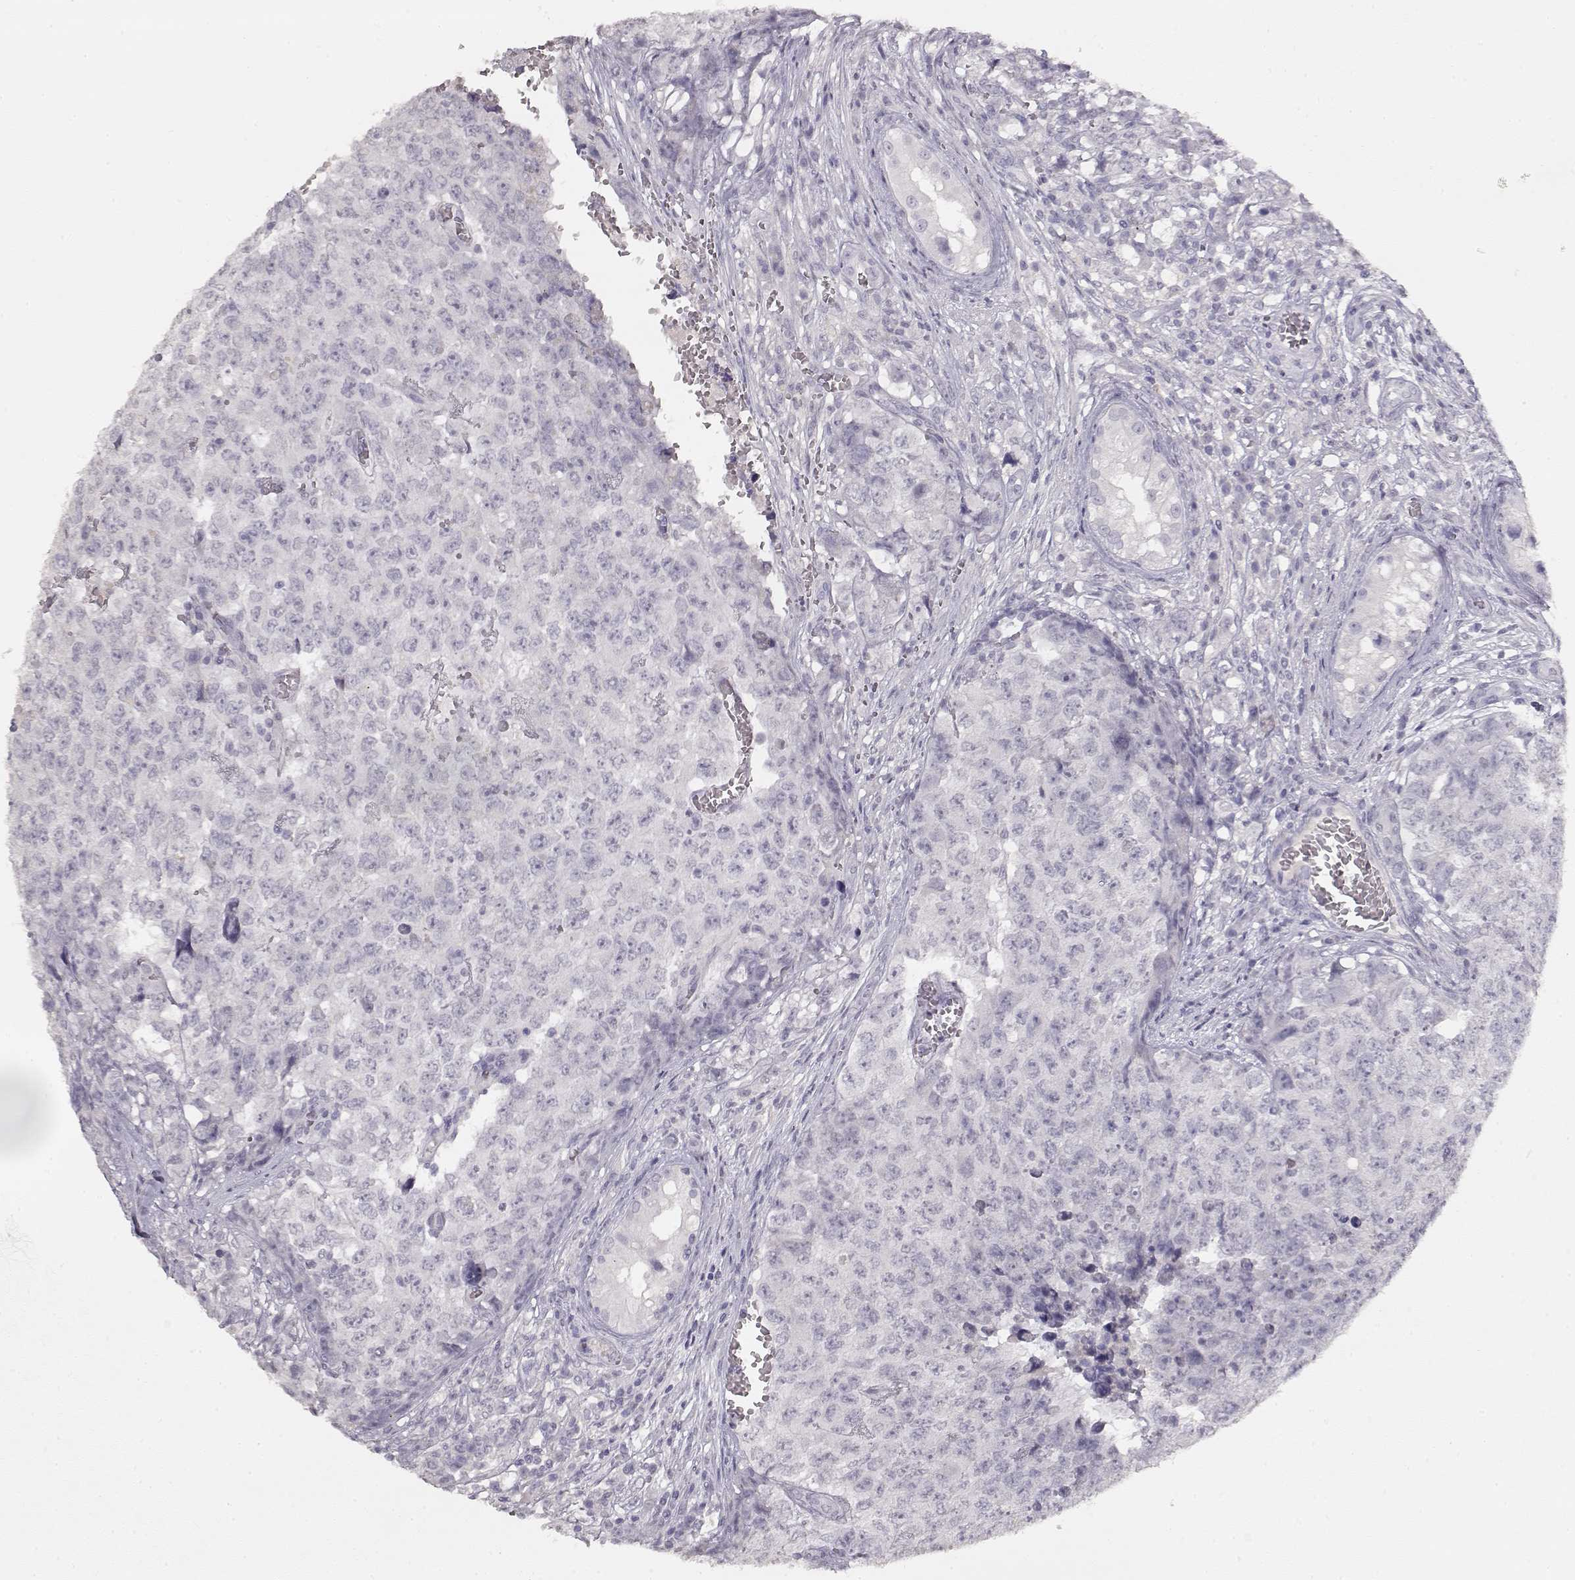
{"staining": {"intensity": "negative", "quantity": "none", "location": "none"}, "tissue": "testis cancer", "cell_type": "Tumor cells", "image_type": "cancer", "snomed": [{"axis": "morphology", "description": "Carcinoma, Embryonal, NOS"}, {"axis": "topography", "description": "Testis"}], "caption": "Immunohistochemistry (IHC) image of testis cancer (embryonal carcinoma) stained for a protein (brown), which reveals no positivity in tumor cells.", "gene": "TPH2", "patient": {"sex": "male", "age": 23}}